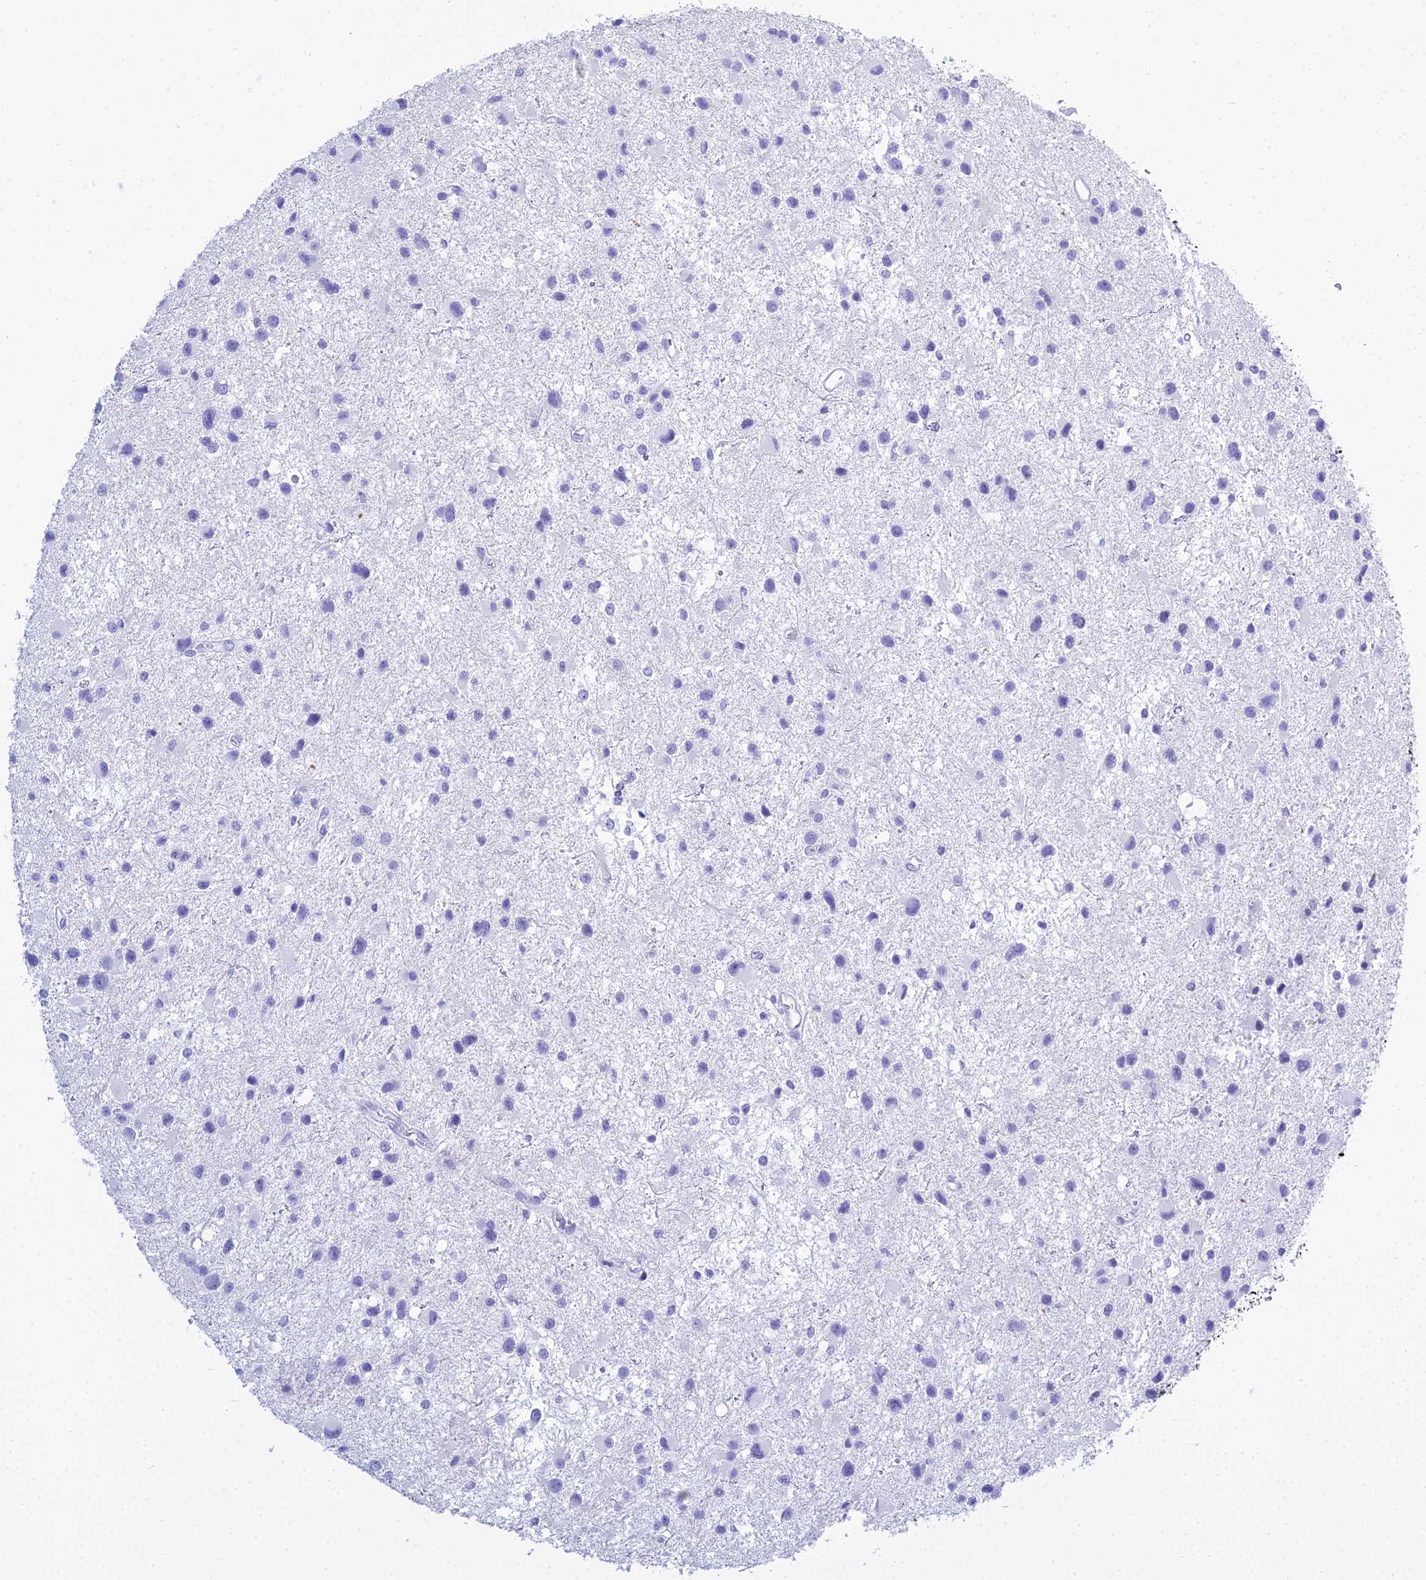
{"staining": {"intensity": "negative", "quantity": "none", "location": "none"}, "tissue": "glioma", "cell_type": "Tumor cells", "image_type": "cancer", "snomed": [{"axis": "morphology", "description": "Glioma, malignant, Low grade"}, {"axis": "topography", "description": "Brain"}], "caption": "The immunohistochemistry image has no significant staining in tumor cells of glioma tissue.", "gene": "PATE4", "patient": {"sex": "female", "age": 32}}